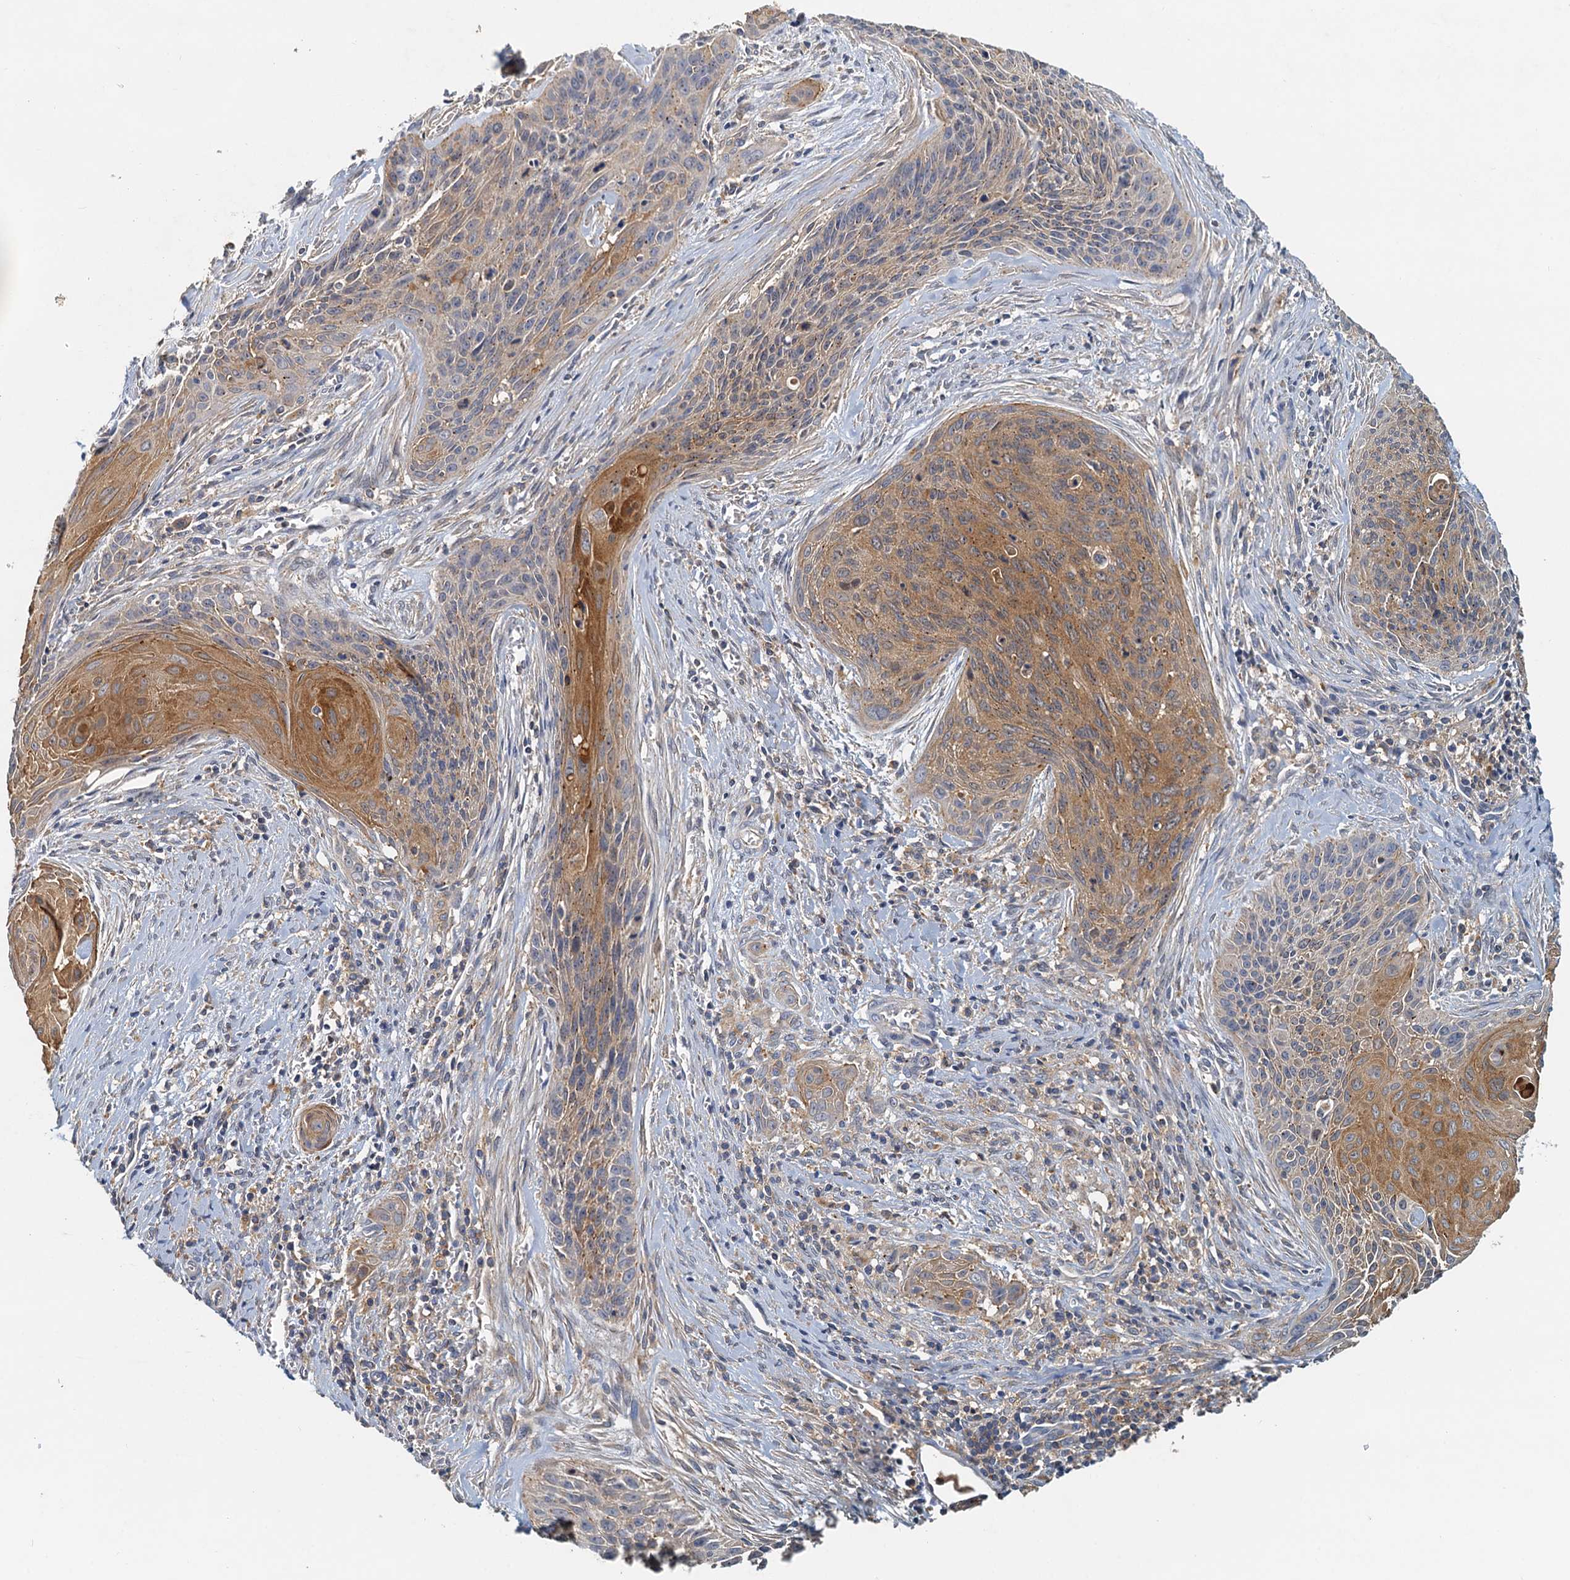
{"staining": {"intensity": "moderate", "quantity": "25%-75%", "location": "cytoplasmic/membranous"}, "tissue": "cervical cancer", "cell_type": "Tumor cells", "image_type": "cancer", "snomed": [{"axis": "morphology", "description": "Squamous cell carcinoma, NOS"}, {"axis": "topography", "description": "Cervix"}], "caption": "Human squamous cell carcinoma (cervical) stained with a protein marker exhibits moderate staining in tumor cells.", "gene": "TOLLIP", "patient": {"sex": "female", "age": 55}}